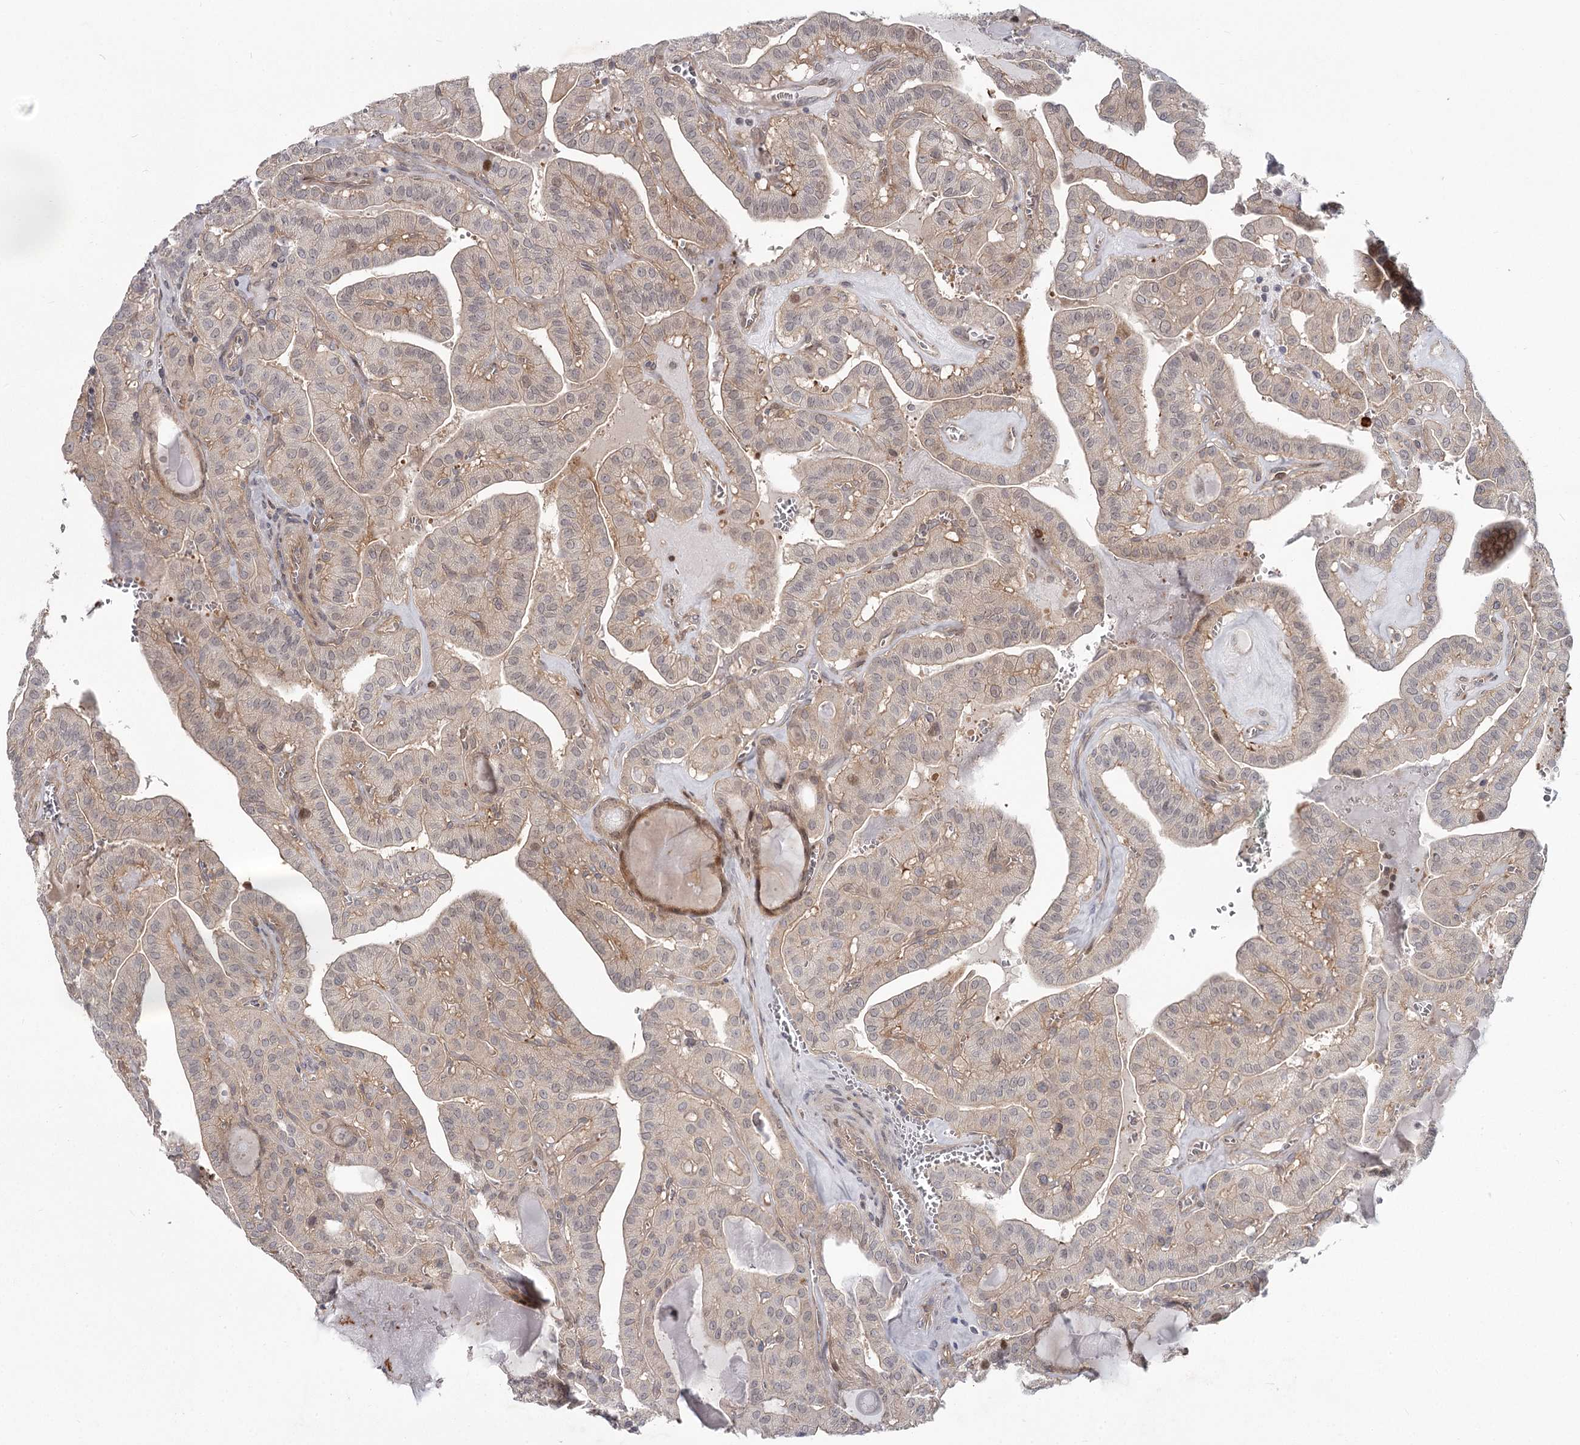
{"staining": {"intensity": "moderate", "quantity": "<25%", "location": "nuclear"}, "tissue": "thyroid cancer", "cell_type": "Tumor cells", "image_type": "cancer", "snomed": [{"axis": "morphology", "description": "Papillary adenocarcinoma, NOS"}, {"axis": "topography", "description": "Thyroid gland"}], "caption": "A brown stain highlights moderate nuclear expression of a protein in human thyroid cancer tumor cells.", "gene": "CCNG2", "patient": {"sex": "male", "age": 52}}